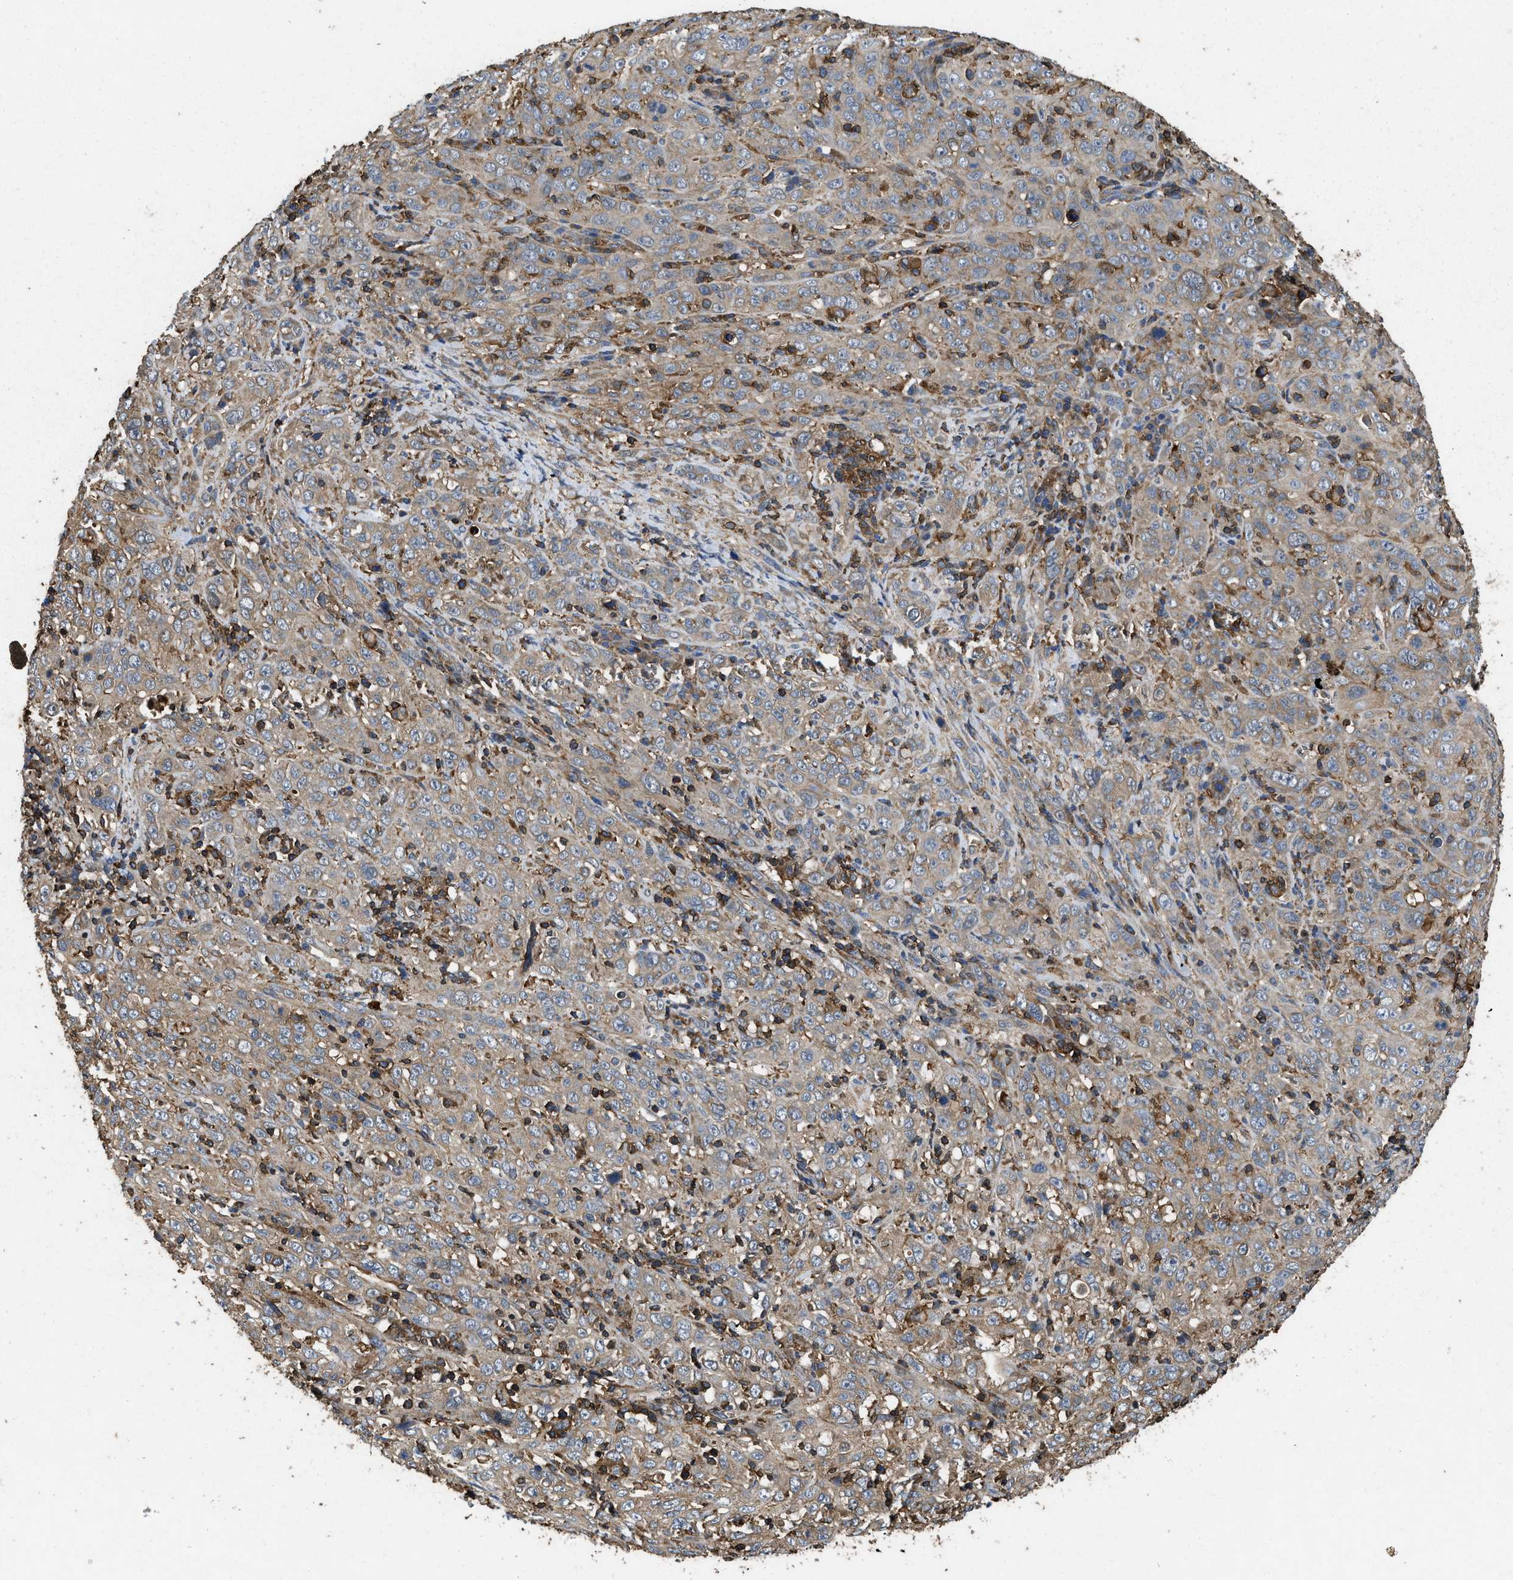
{"staining": {"intensity": "moderate", "quantity": ">75%", "location": "cytoplasmic/membranous"}, "tissue": "cervical cancer", "cell_type": "Tumor cells", "image_type": "cancer", "snomed": [{"axis": "morphology", "description": "Squamous cell carcinoma, NOS"}, {"axis": "topography", "description": "Cervix"}], "caption": "There is medium levels of moderate cytoplasmic/membranous expression in tumor cells of cervical cancer (squamous cell carcinoma), as demonstrated by immunohistochemical staining (brown color).", "gene": "LINGO2", "patient": {"sex": "female", "age": 46}}